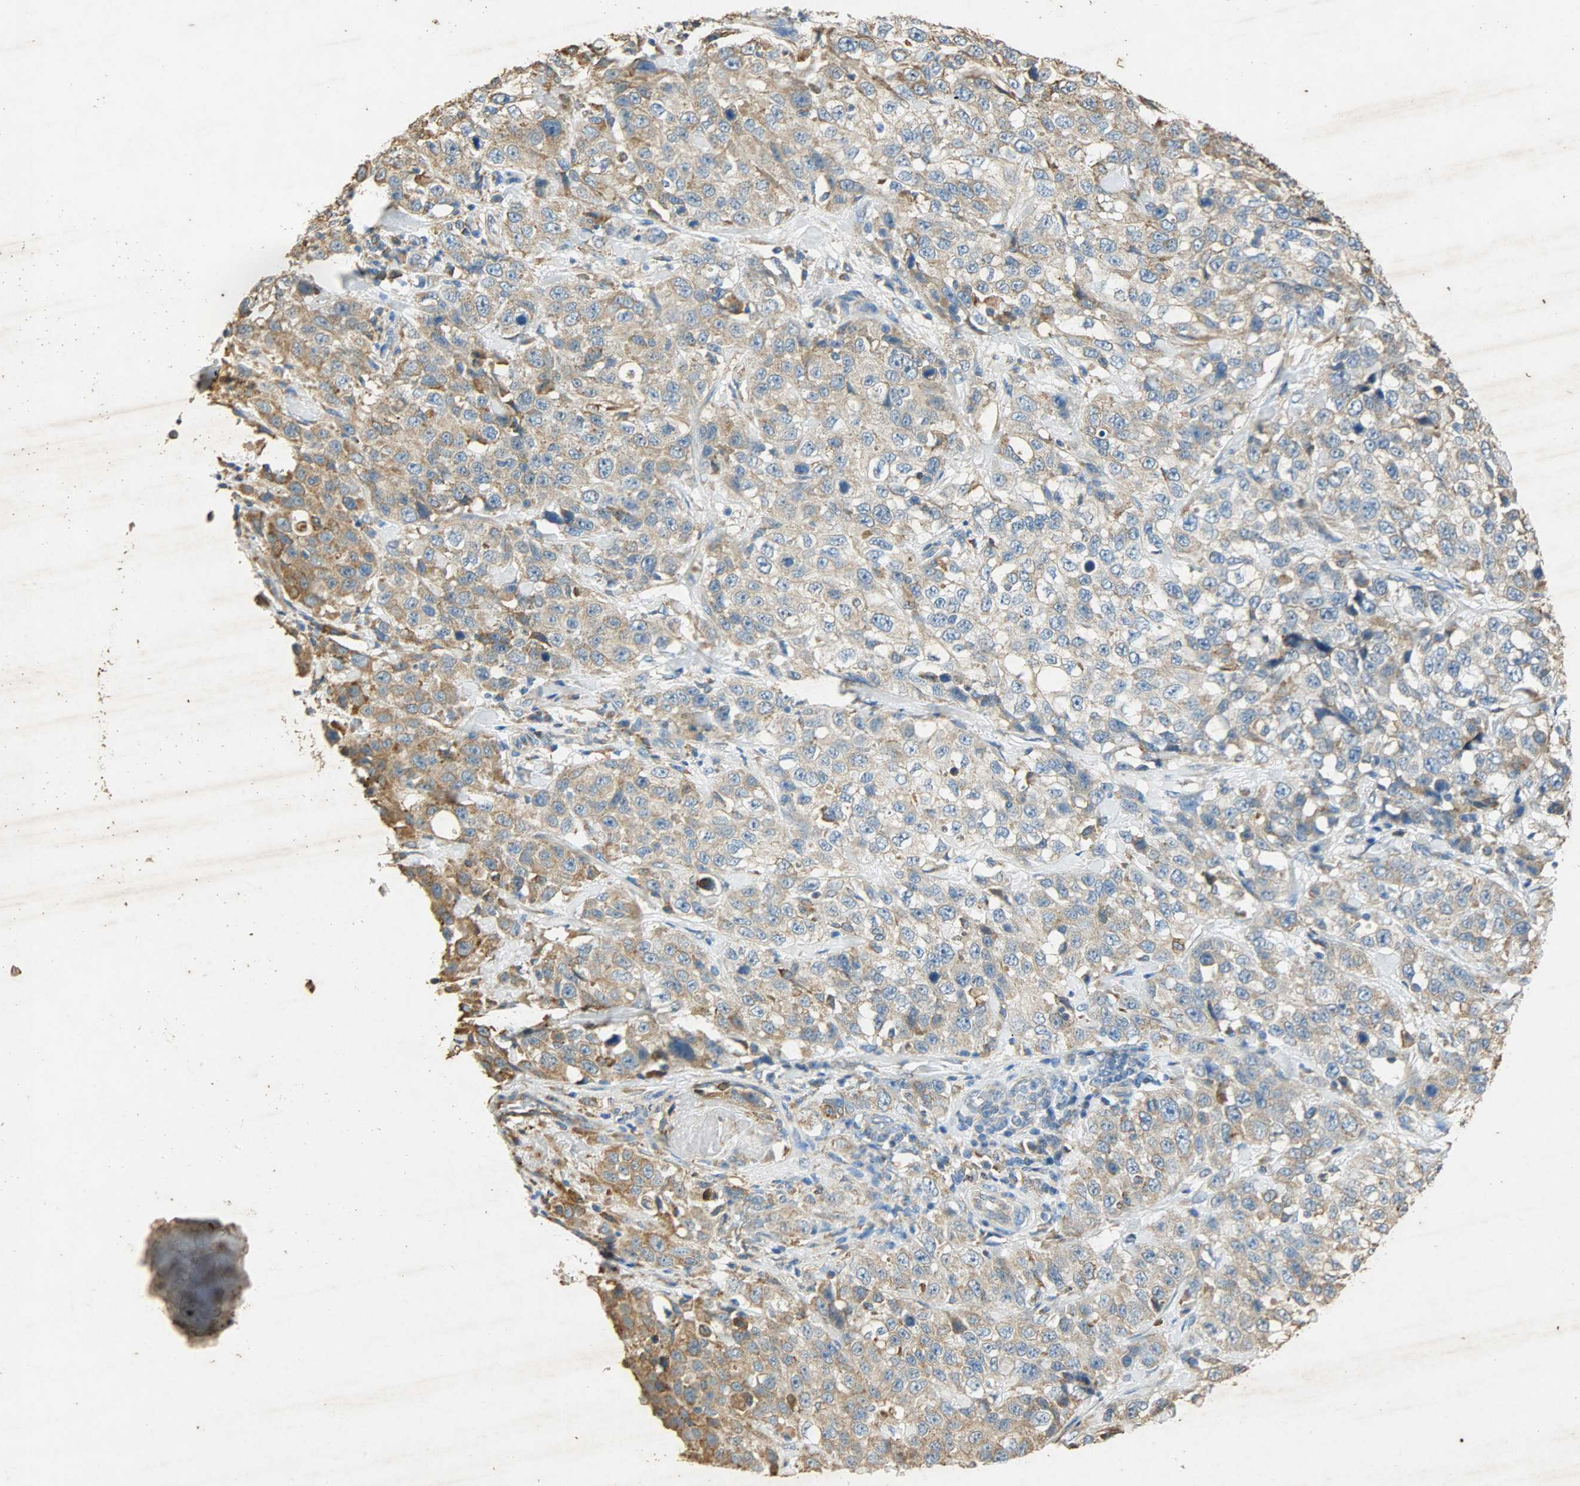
{"staining": {"intensity": "moderate", "quantity": ">75%", "location": "cytoplasmic/membranous"}, "tissue": "stomach cancer", "cell_type": "Tumor cells", "image_type": "cancer", "snomed": [{"axis": "morphology", "description": "Normal tissue, NOS"}, {"axis": "morphology", "description": "Adenocarcinoma, NOS"}, {"axis": "topography", "description": "Stomach"}], "caption": "A brown stain shows moderate cytoplasmic/membranous positivity of a protein in adenocarcinoma (stomach) tumor cells.", "gene": "HSPA5", "patient": {"sex": "male", "age": 48}}